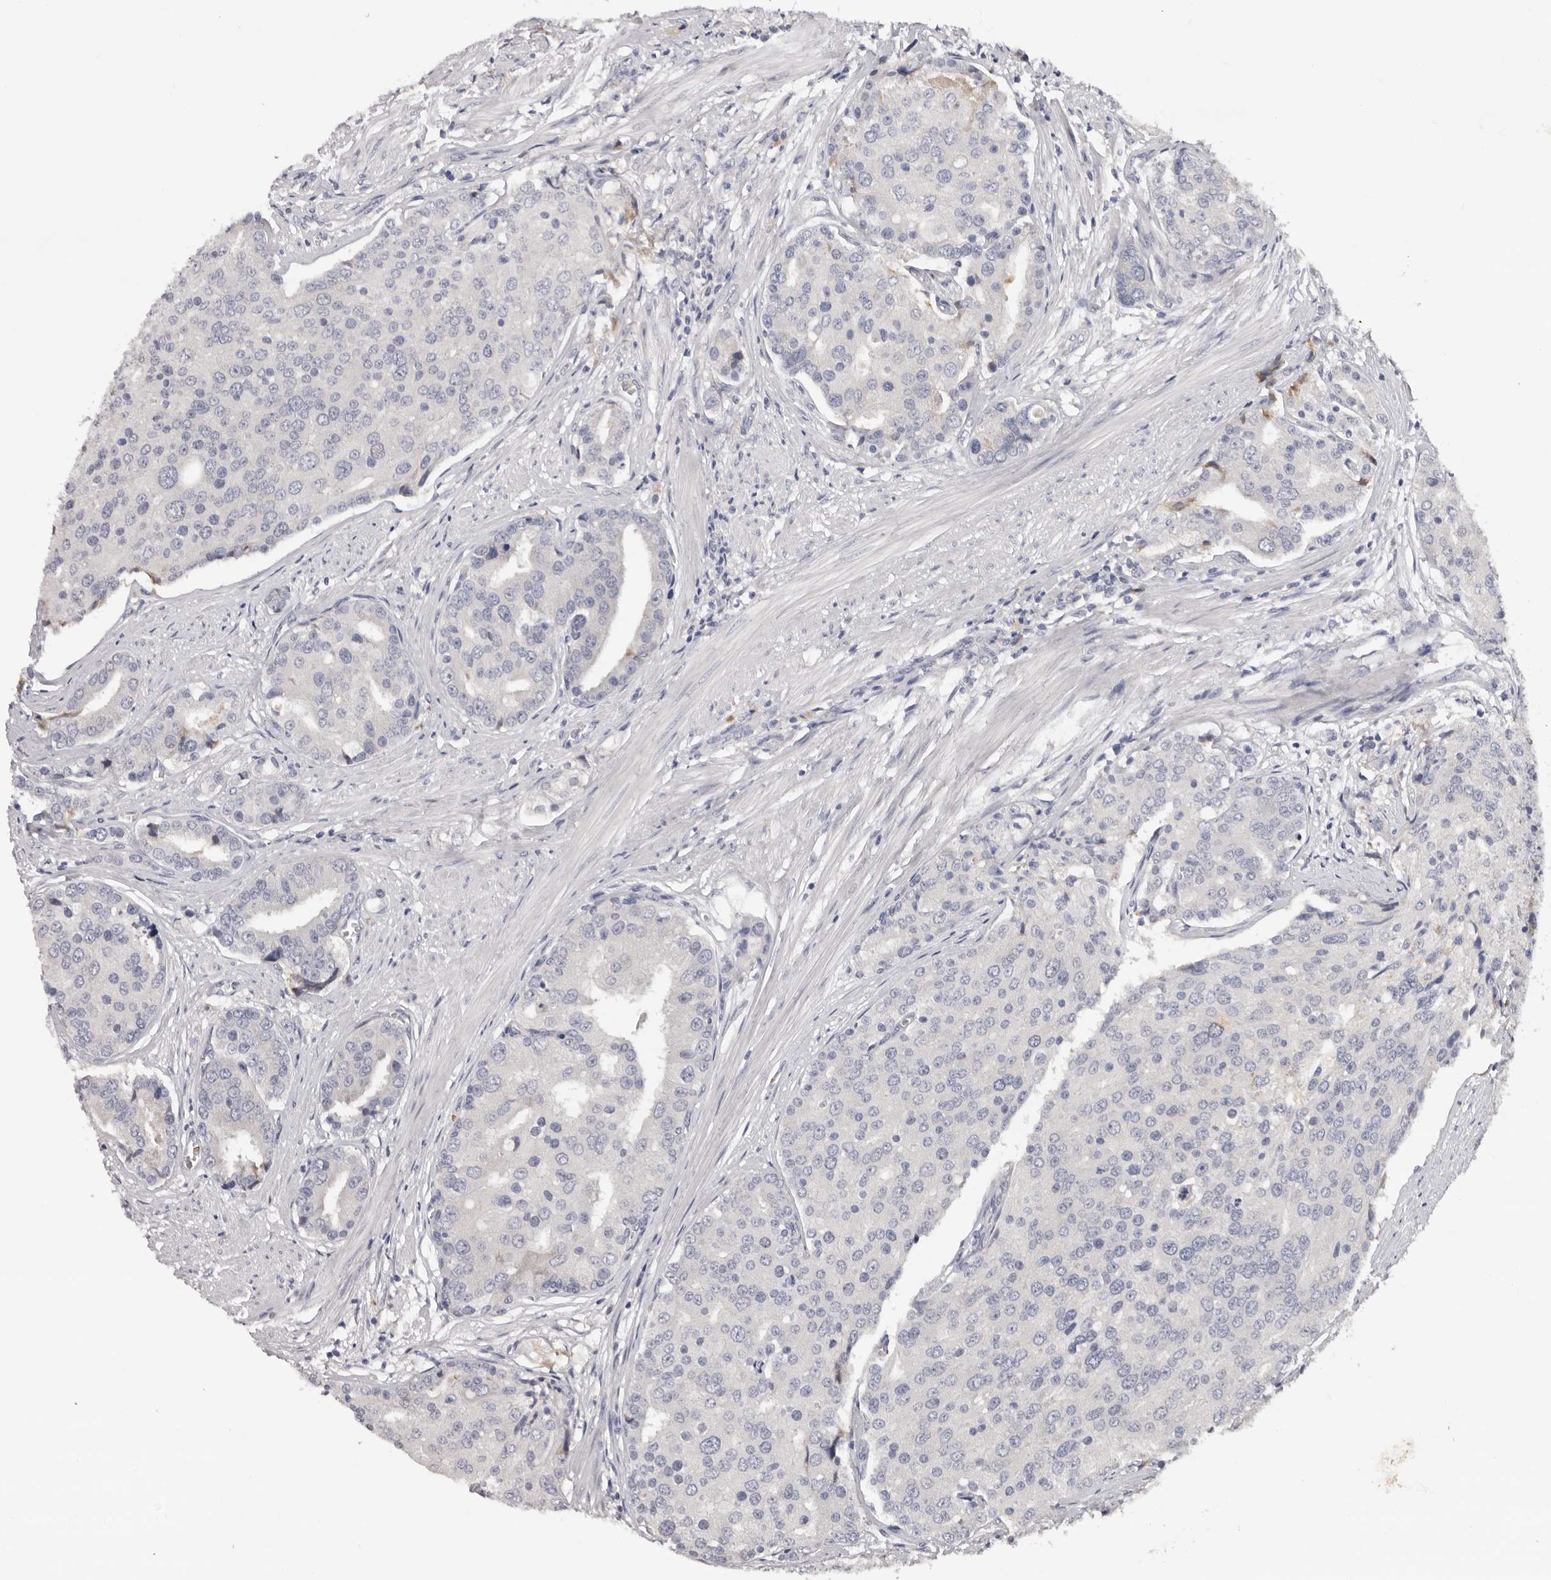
{"staining": {"intensity": "negative", "quantity": "none", "location": "none"}, "tissue": "prostate cancer", "cell_type": "Tumor cells", "image_type": "cancer", "snomed": [{"axis": "morphology", "description": "Adenocarcinoma, High grade"}, {"axis": "topography", "description": "Prostate"}], "caption": "This histopathology image is of prostate cancer (high-grade adenocarcinoma) stained with IHC to label a protein in brown with the nuclei are counter-stained blue. There is no staining in tumor cells.", "gene": "KIF2B", "patient": {"sex": "male", "age": 50}}